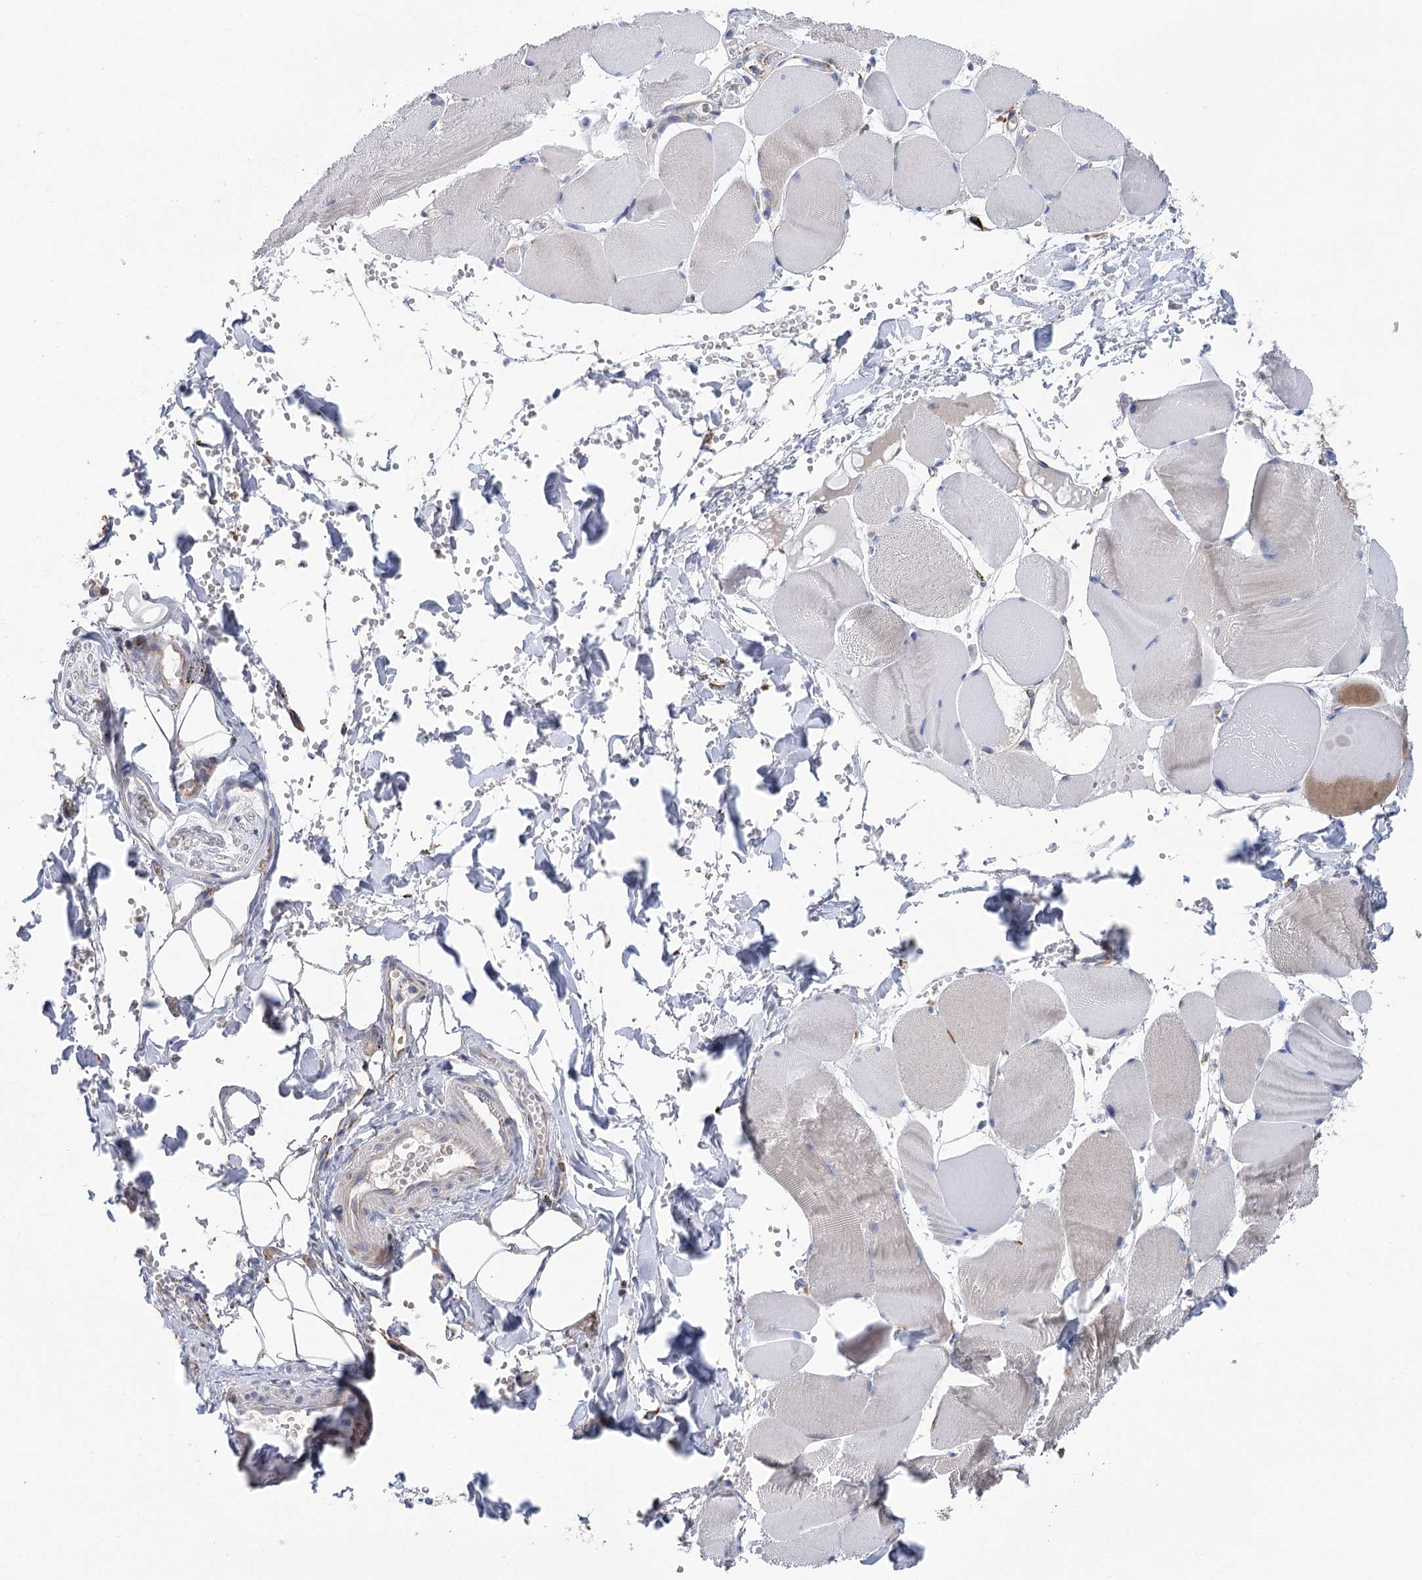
{"staining": {"intensity": "negative", "quantity": "none", "location": "none"}, "tissue": "adipose tissue", "cell_type": "Adipocytes", "image_type": "normal", "snomed": [{"axis": "morphology", "description": "Normal tissue, NOS"}, {"axis": "topography", "description": "Skeletal muscle"}, {"axis": "topography", "description": "Peripheral nerve tissue"}], "caption": "This is an immunohistochemistry micrograph of normal human adipose tissue. There is no staining in adipocytes.", "gene": "METTL24", "patient": {"sex": "female", "age": 55}}